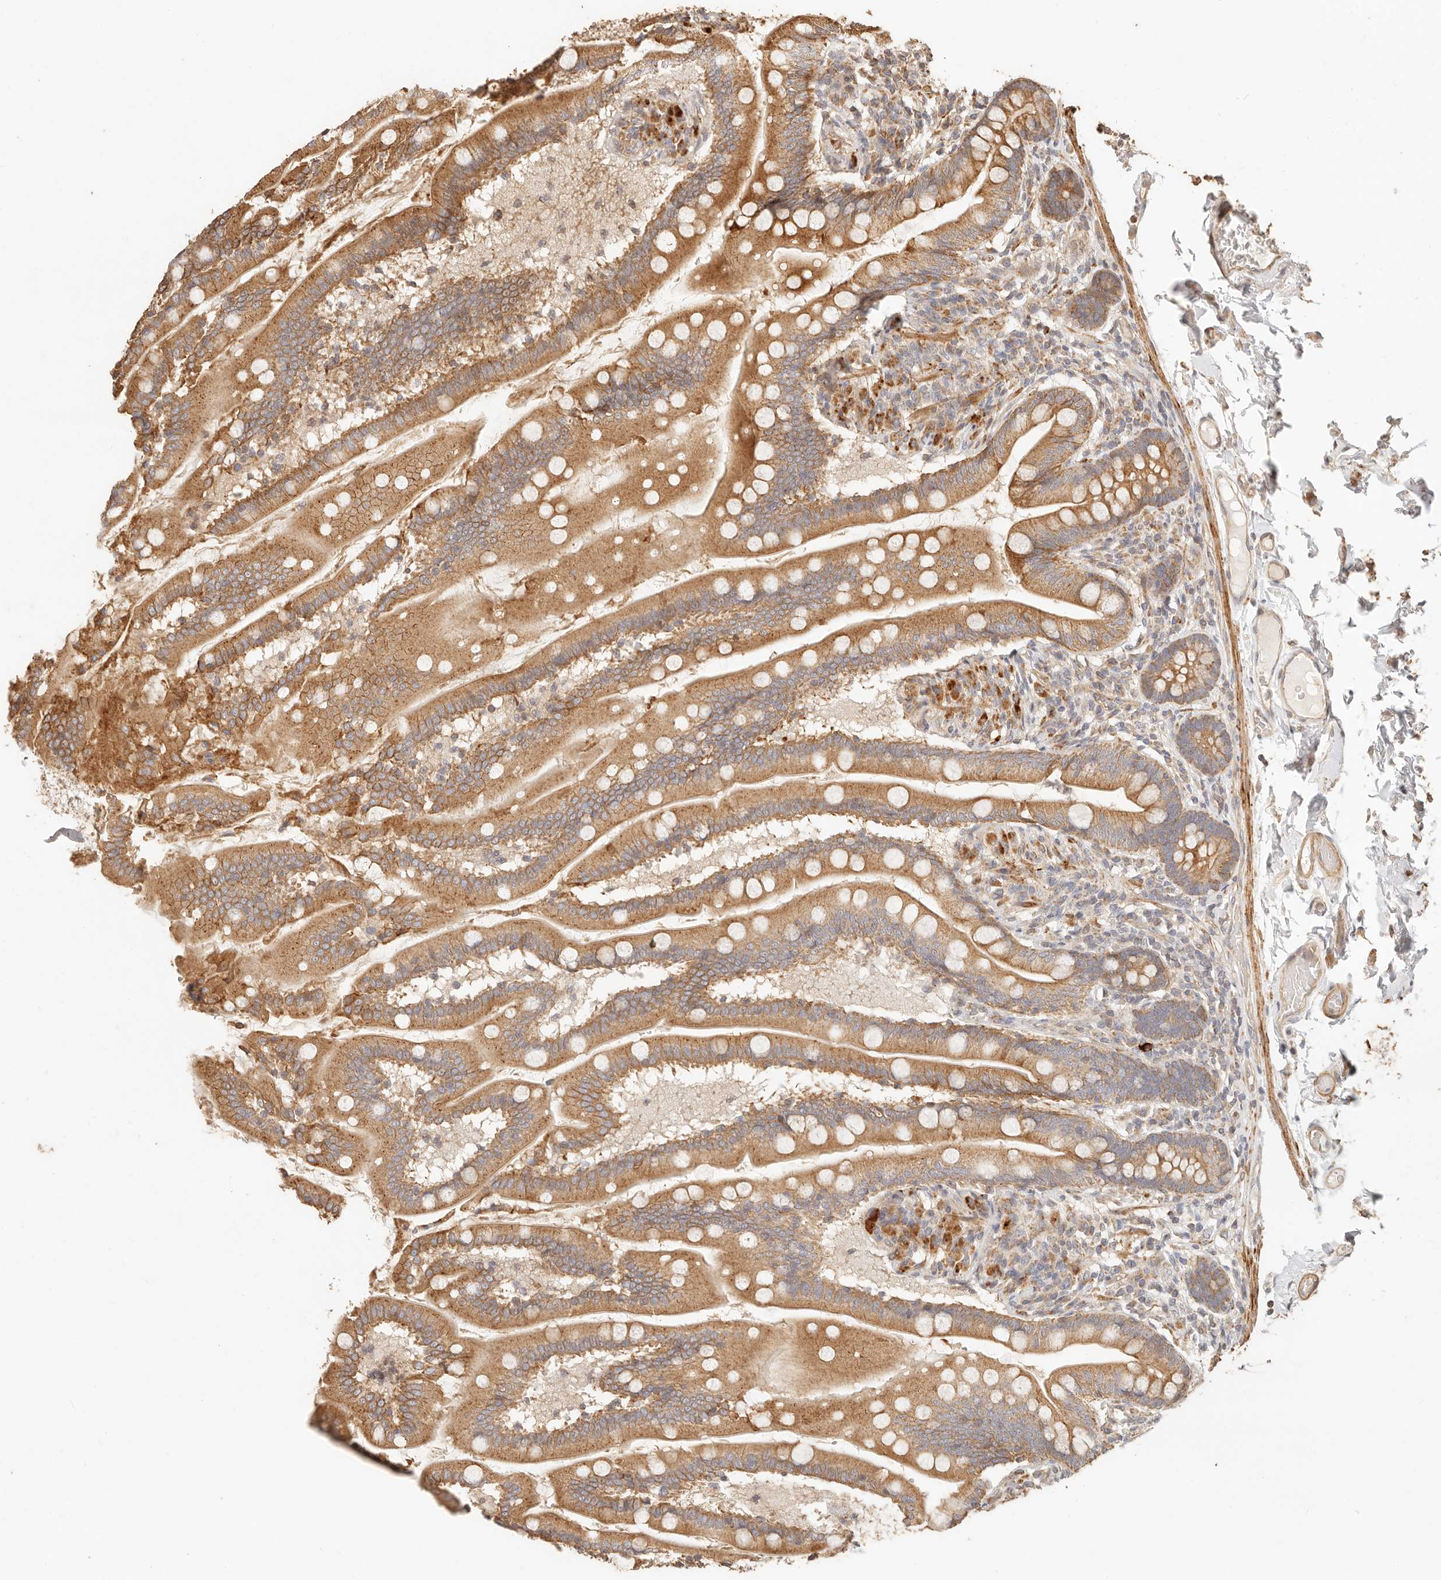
{"staining": {"intensity": "moderate", "quantity": ">75%", "location": "cytoplasmic/membranous"}, "tissue": "small intestine", "cell_type": "Glandular cells", "image_type": "normal", "snomed": [{"axis": "morphology", "description": "Normal tissue, NOS"}, {"axis": "topography", "description": "Small intestine"}], "caption": "This is an image of immunohistochemistry staining of normal small intestine, which shows moderate positivity in the cytoplasmic/membranous of glandular cells.", "gene": "PTPN22", "patient": {"sex": "female", "age": 64}}